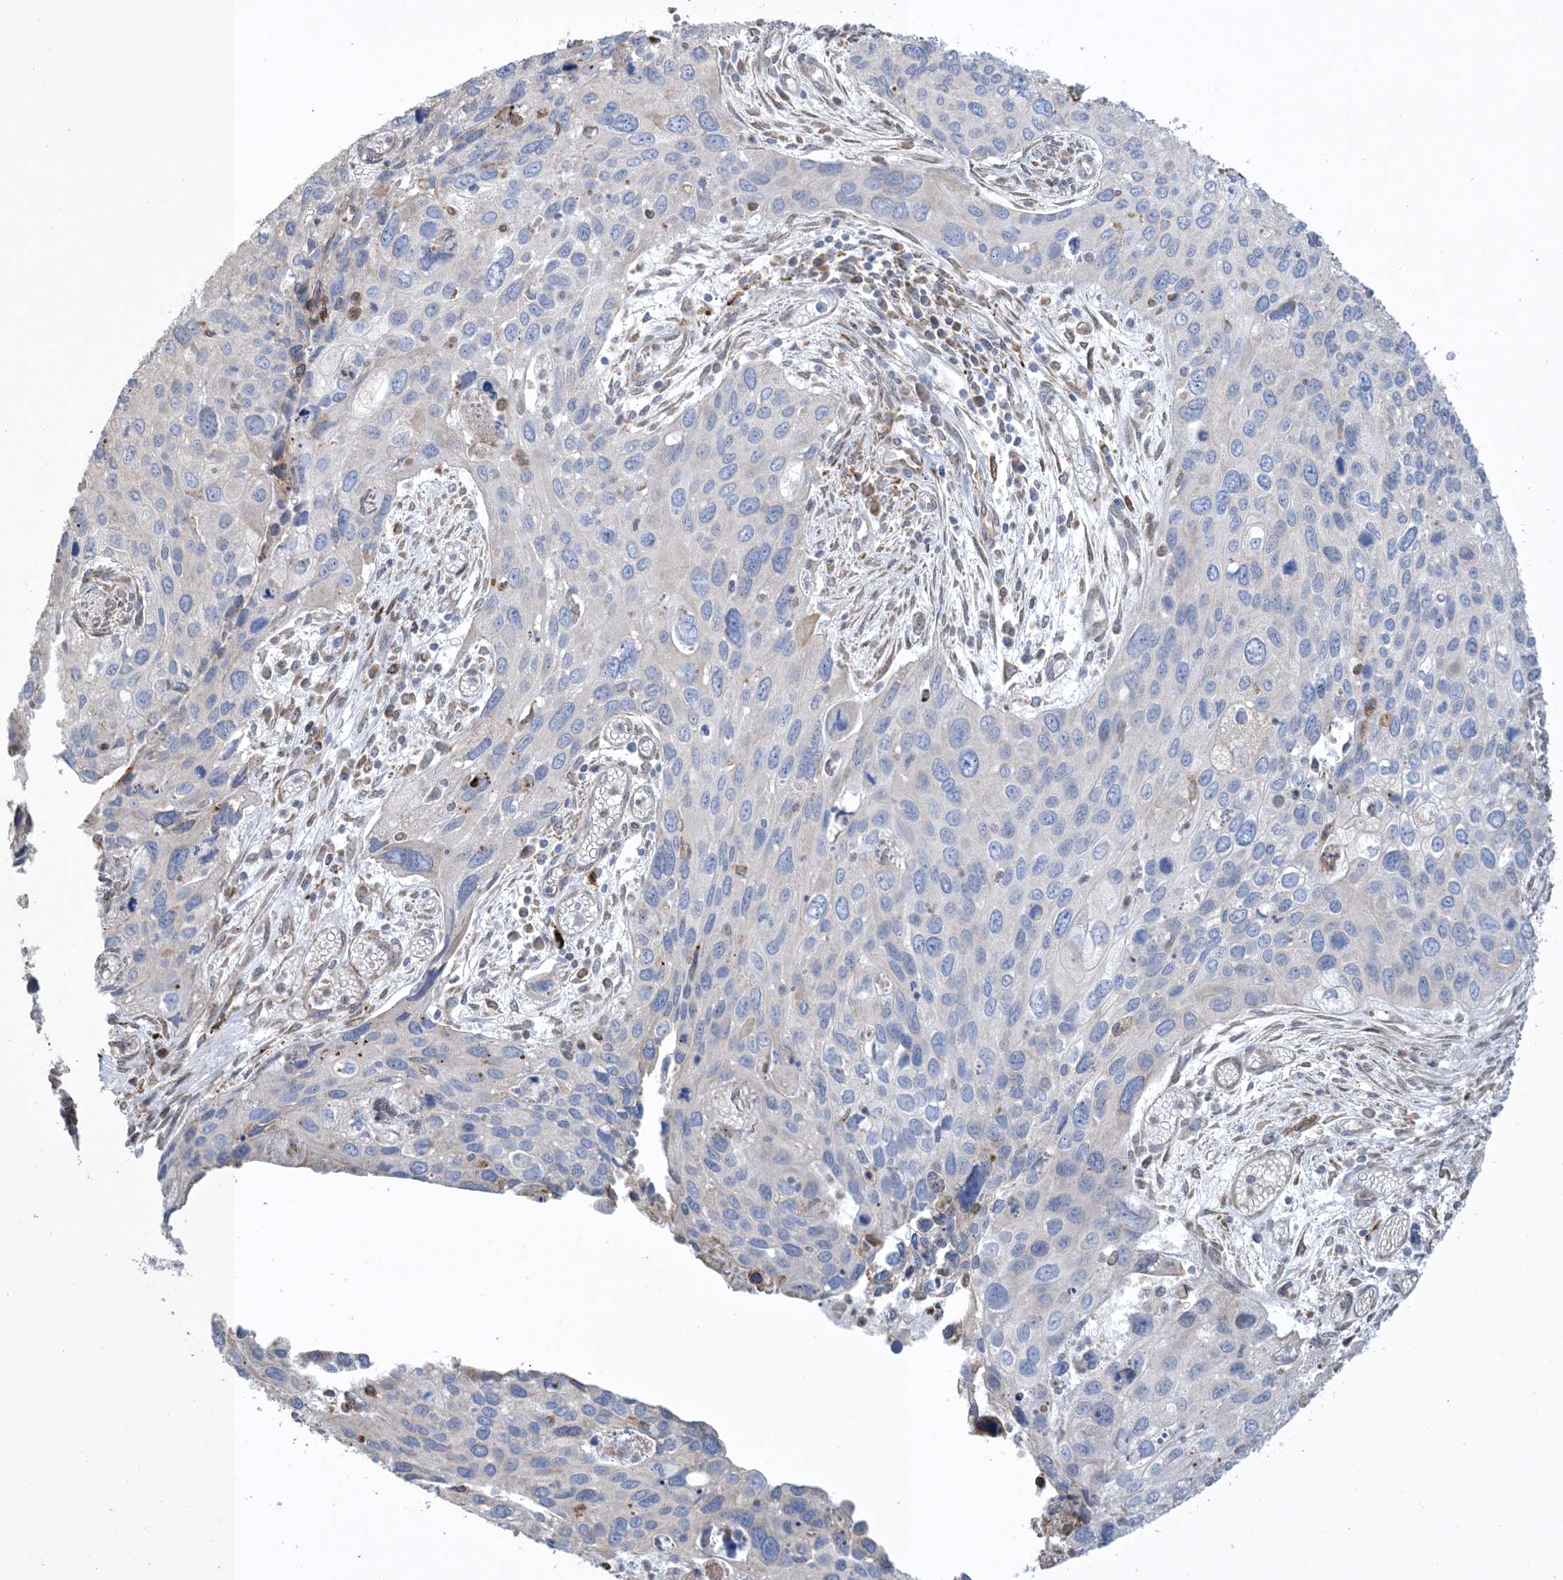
{"staining": {"intensity": "weak", "quantity": "<25%", "location": "cytoplasmic/membranous"}, "tissue": "cervical cancer", "cell_type": "Tumor cells", "image_type": "cancer", "snomed": [{"axis": "morphology", "description": "Squamous cell carcinoma, NOS"}, {"axis": "topography", "description": "Cervix"}], "caption": "The photomicrograph reveals no significant positivity in tumor cells of cervical squamous cell carcinoma.", "gene": "SHANK1", "patient": {"sex": "female", "age": 55}}